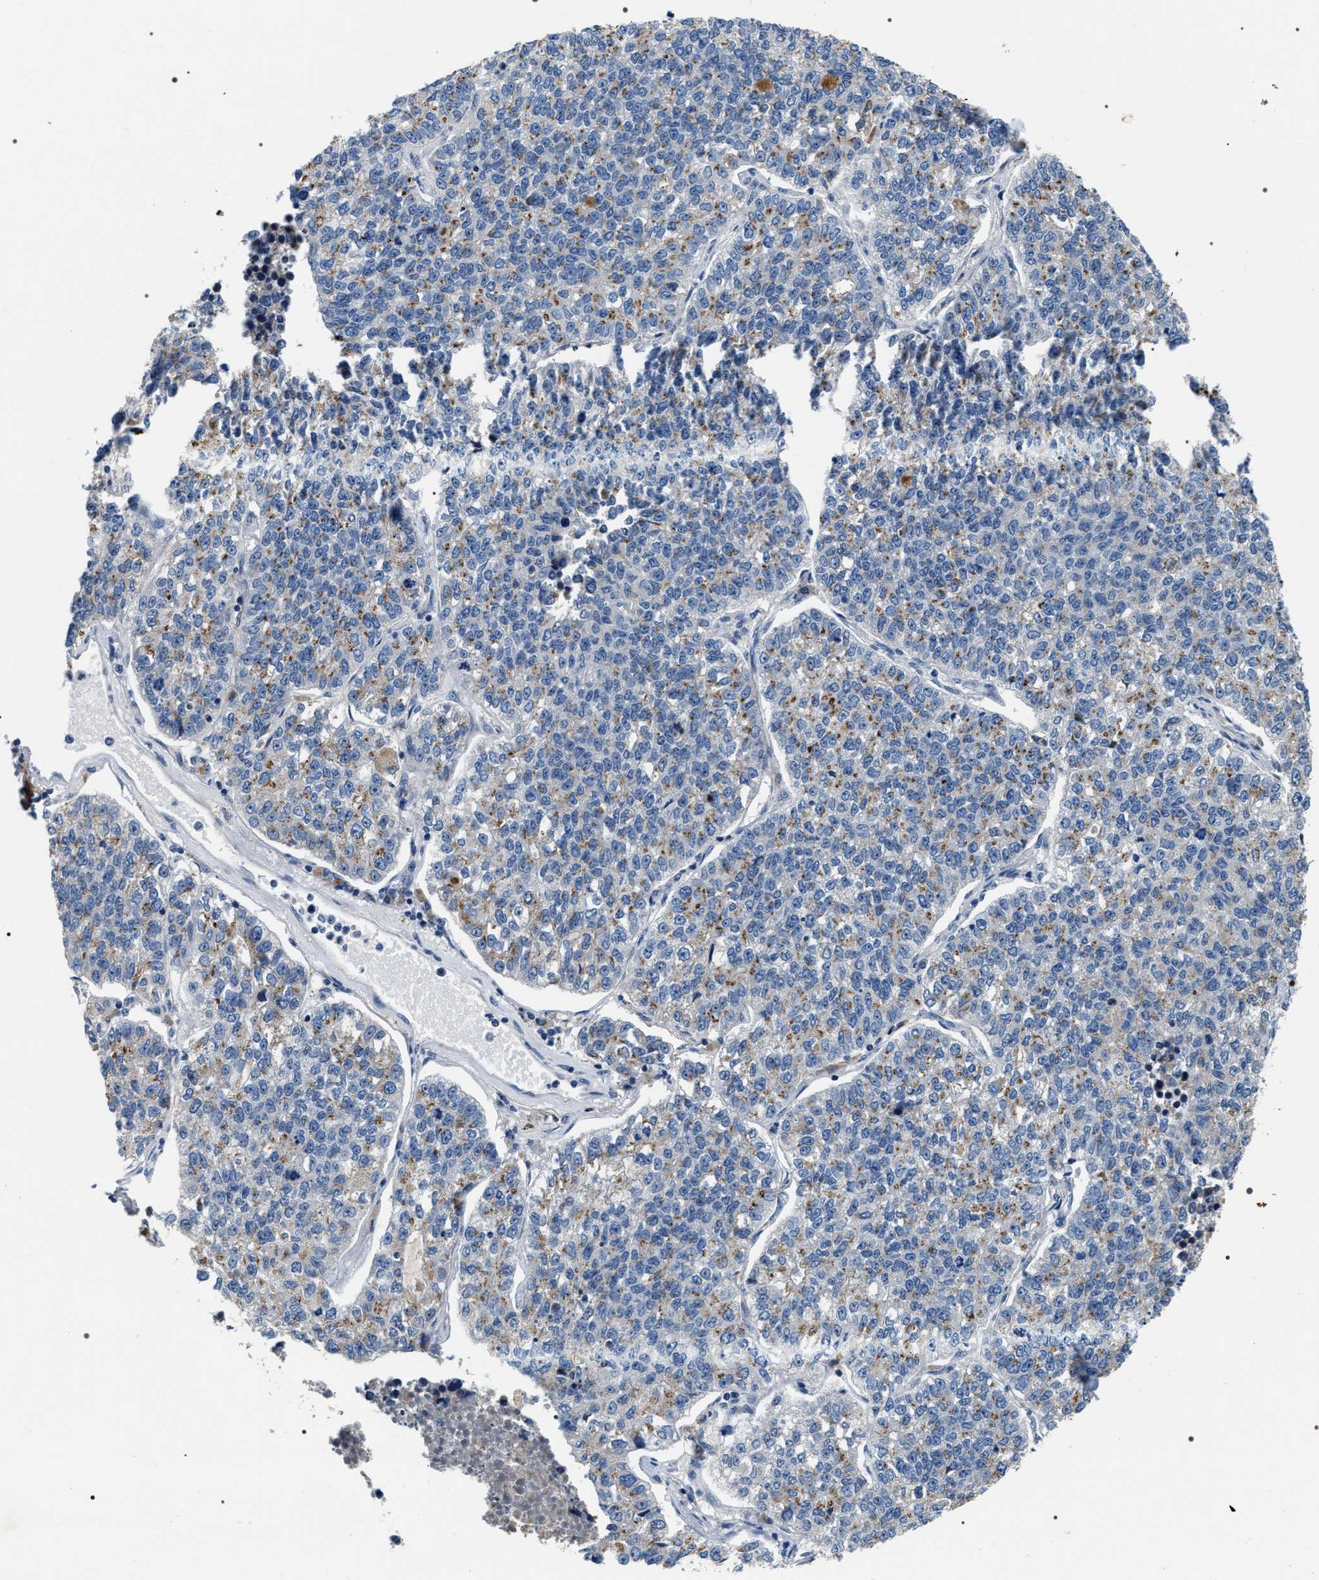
{"staining": {"intensity": "moderate", "quantity": "<25%", "location": "cytoplasmic/membranous"}, "tissue": "lung cancer", "cell_type": "Tumor cells", "image_type": "cancer", "snomed": [{"axis": "morphology", "description": "Adenocarcinoma, NOS"}, {"axis": "topography", "description": "Lung"}], "caption": "The image displays immunohistochemical staining of lung adenocarcinoma. There is moderate cytoplasmic/membranous positivity is seen in about <25% of tumor cells. (DAB (3,3'-diaminobenzidine) = brown stain, brightfield microscopy at high magnification).", "gene": "IFT81", "patient": {"sex": "male", "age": 49}}